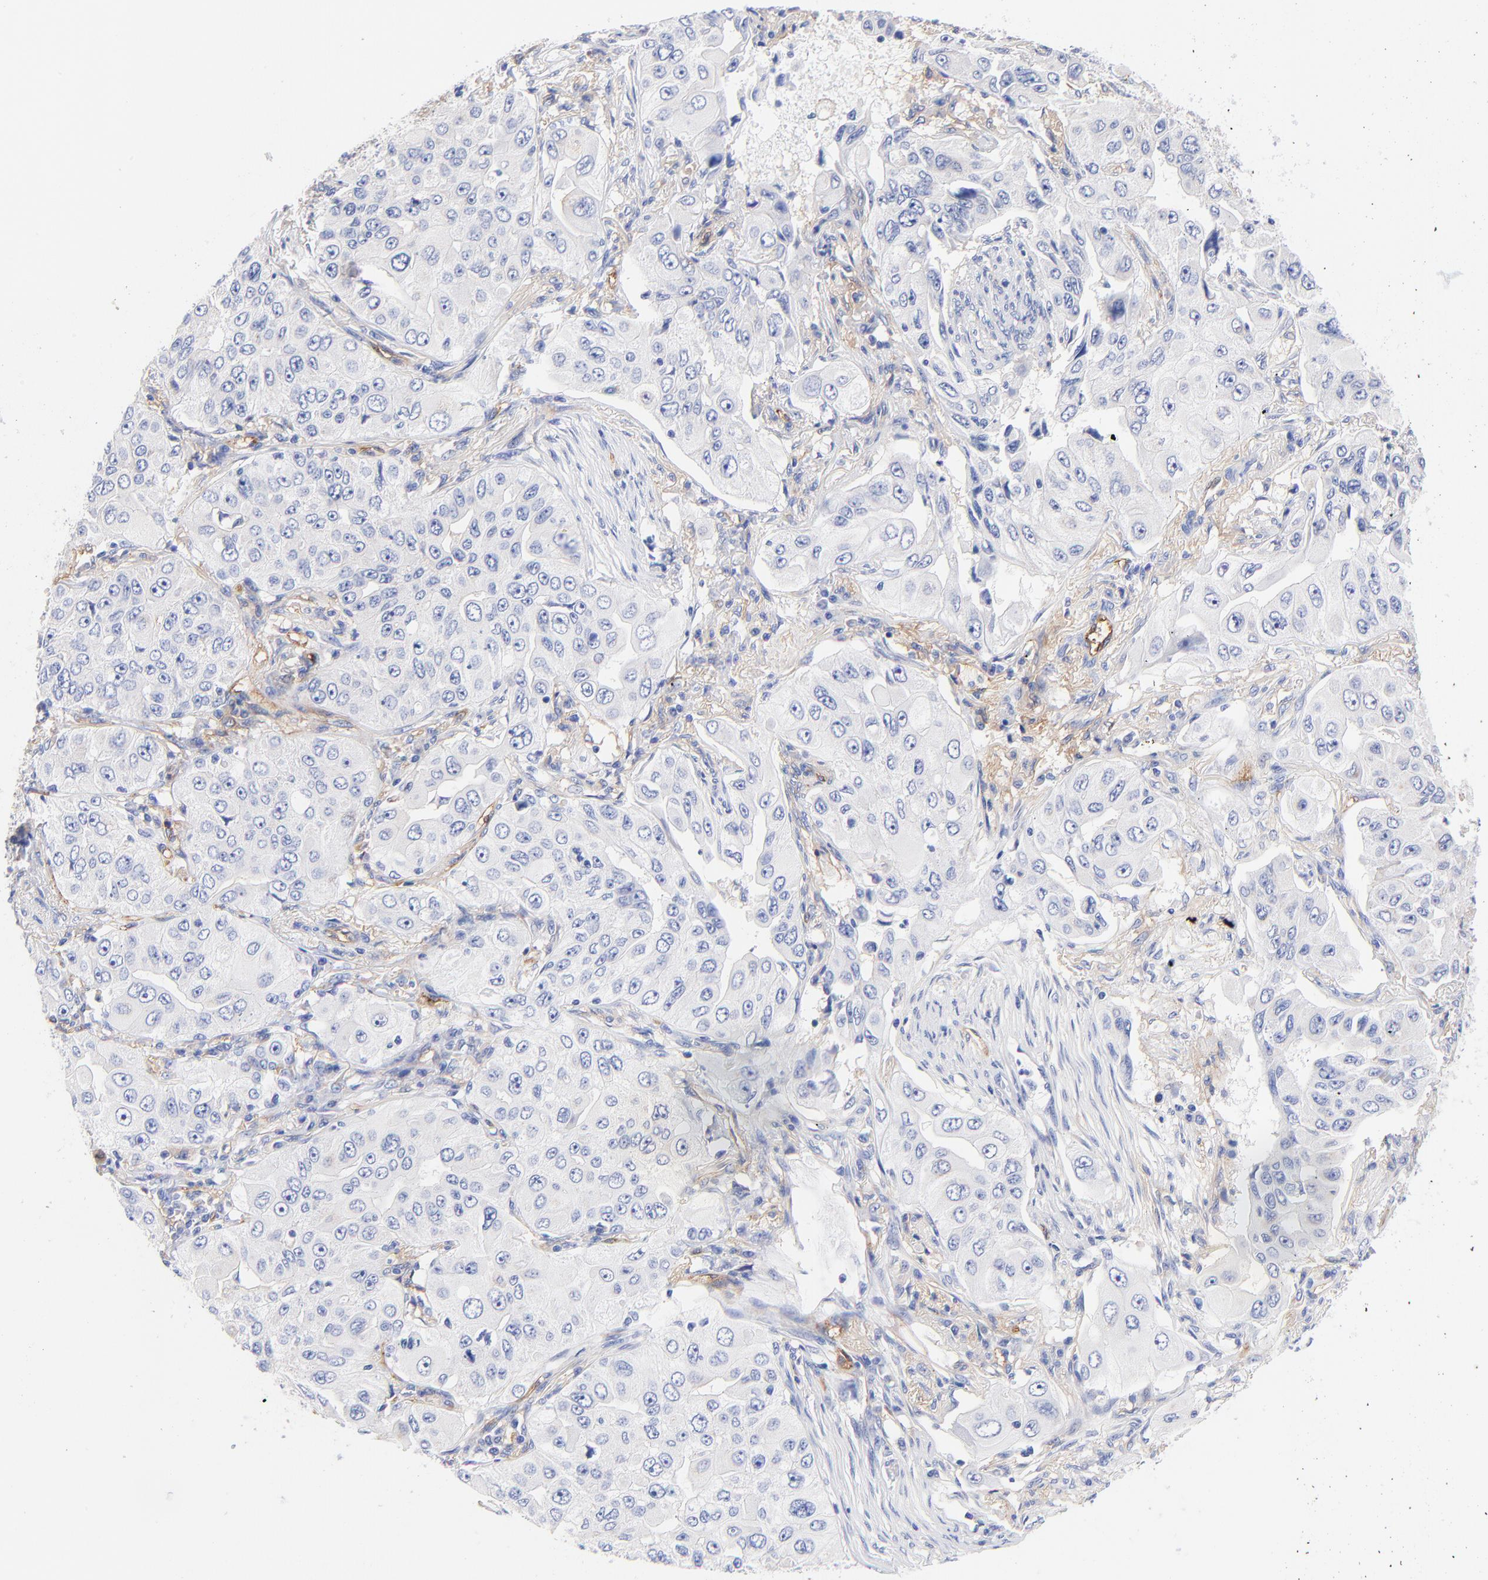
{"staining": {"intensity": "negative", "quantity": "none", "location": "none"}, "tissue": "lung cancer", "cell_type": "Tumor cells", "image_type": "cancer", "snomed": [{"axis": "morphology", "description": "Adenocarcinoma, NOS"}, {"axis": "topography", "description": "Lung"}], "caption": "Immunohistochemistry (IHC) image of adenocarcinoma (lung) stained for a protein (brown), which displays no positivity in tumor cells.", "gene": "SLC44A2", "patient": {"sex": "male", "age": 84}}